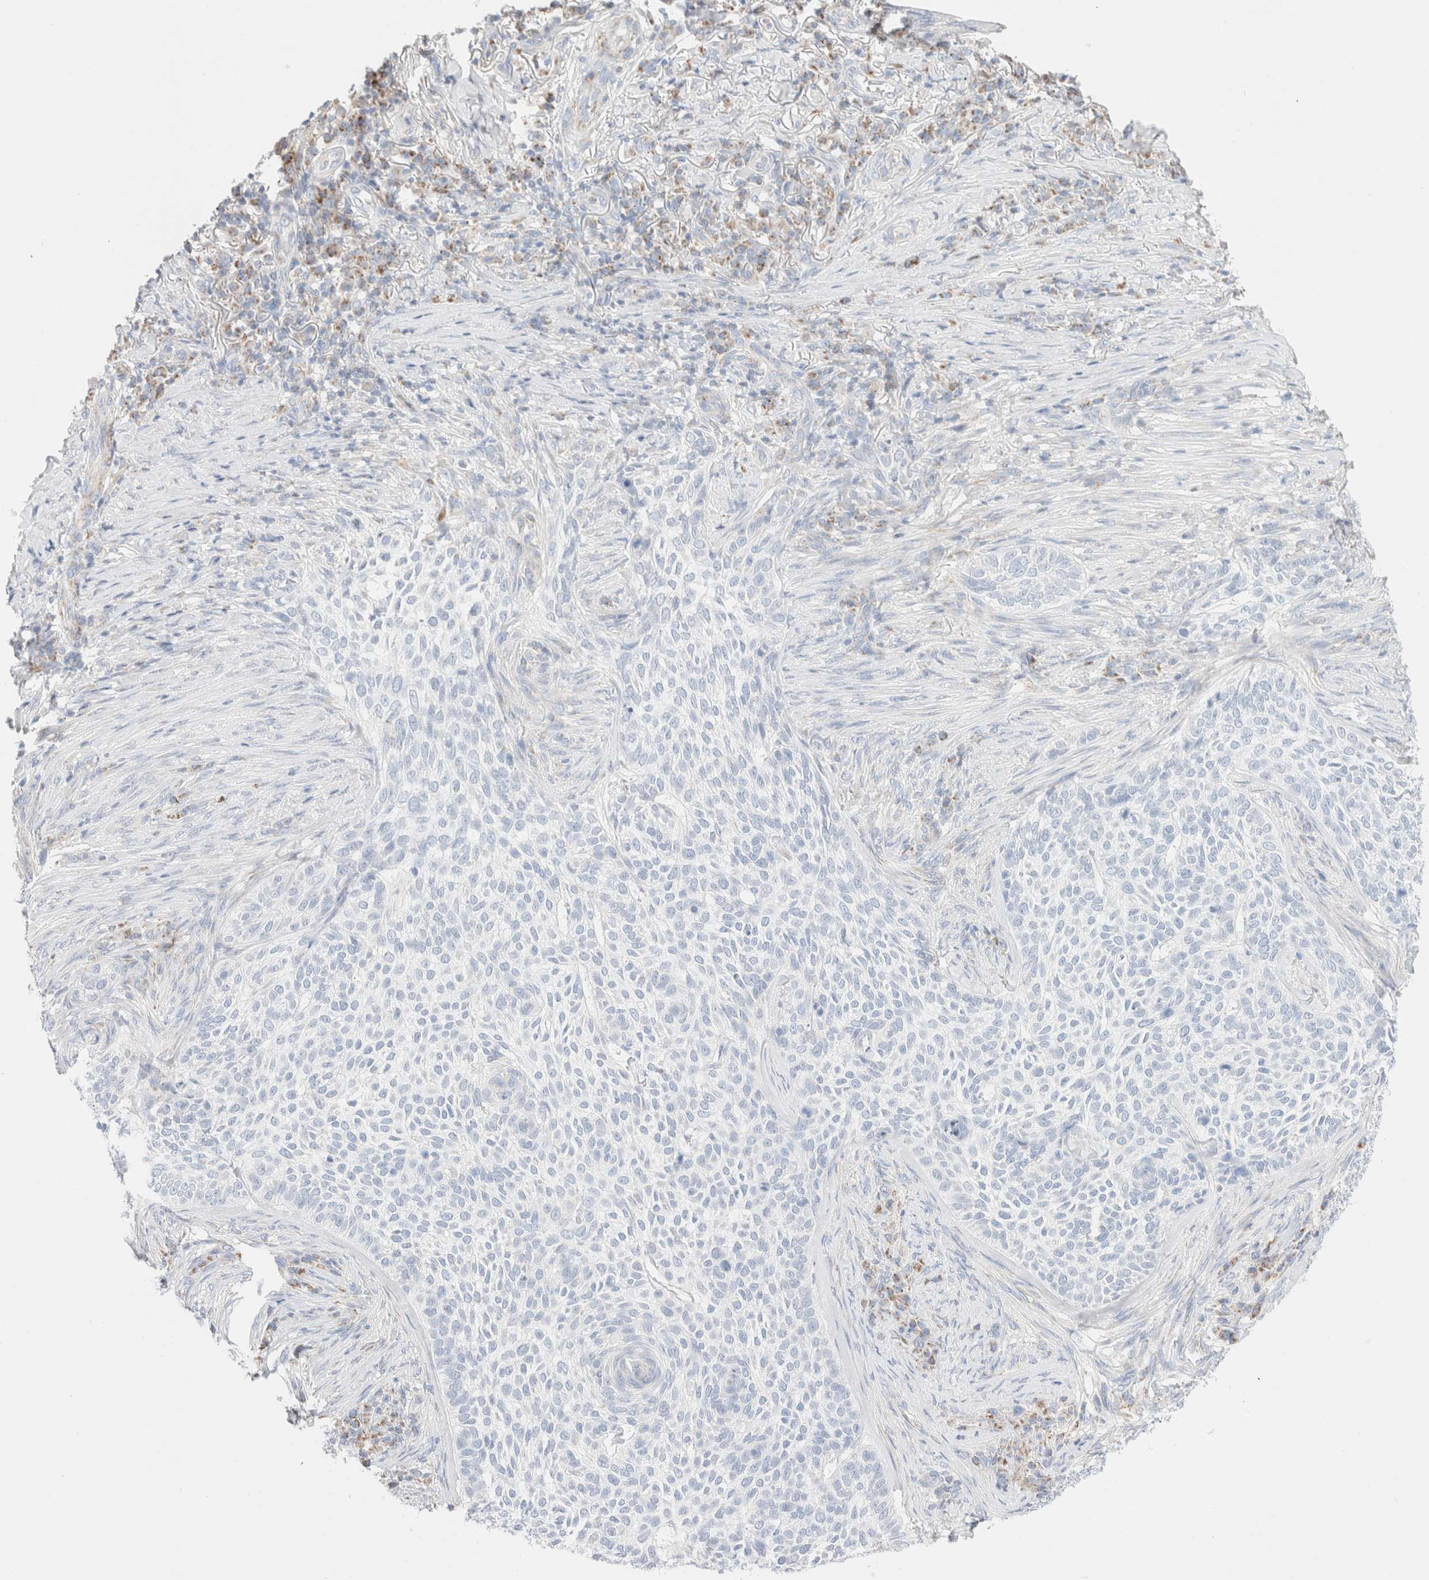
{"staining": {"intensity": "negative", "quantity": "none", "location": "none"}, "tissue": "skin cancer", "cell_type": "Tumor cells", "image_type": "cancer", "snomed": [{"axis": "morphology", "description": "Basal cell carcinoma"}, {"axis": "topography", "description": "Skin"}], "caption": "There is no significant positivity in tumor cells of skin basal cell carcinoma.", "gene": "ATP6V1C1", "patient": {"sex": "female", "age": 64}}